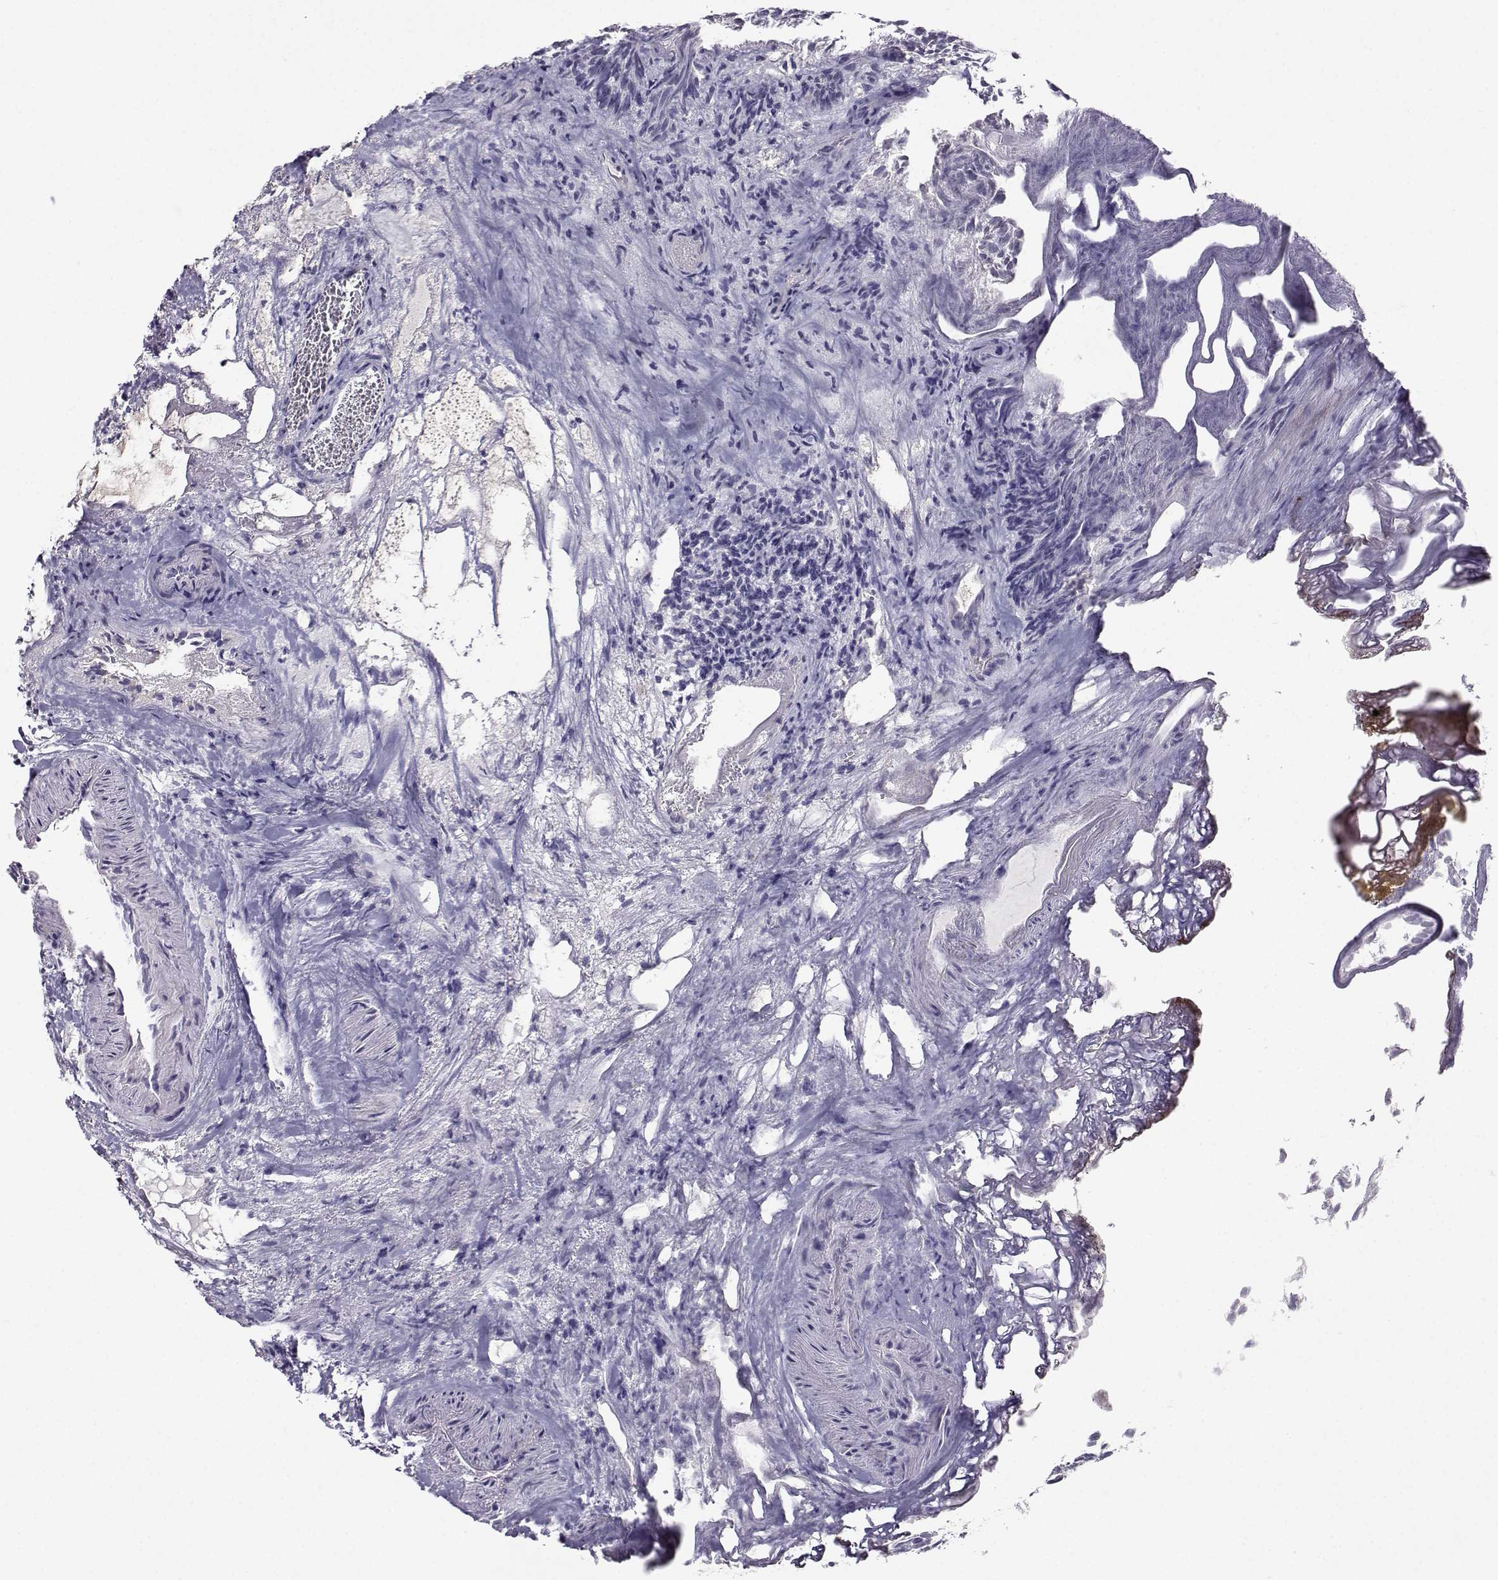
{"staining": {"intensity": "negative", "quantity": "none", "location": "none"}, "tissue": "urothelial cancer", "cell_type": "Tumor cells", "image_type": "cancer", "snomed": [{"axis": "morphology", "description": "Urothelial carcinoma, Low grade"}, {"axis": "topography", "description": "Urinary bladder"}], "caption": "Urothelial carcinoma (low-grade) stained for a protein using immunohistochemistry (IHC) displays no staining tumor cells.", "gene": "LIN28A", "patient": {"sex": "male", "age": 77}}